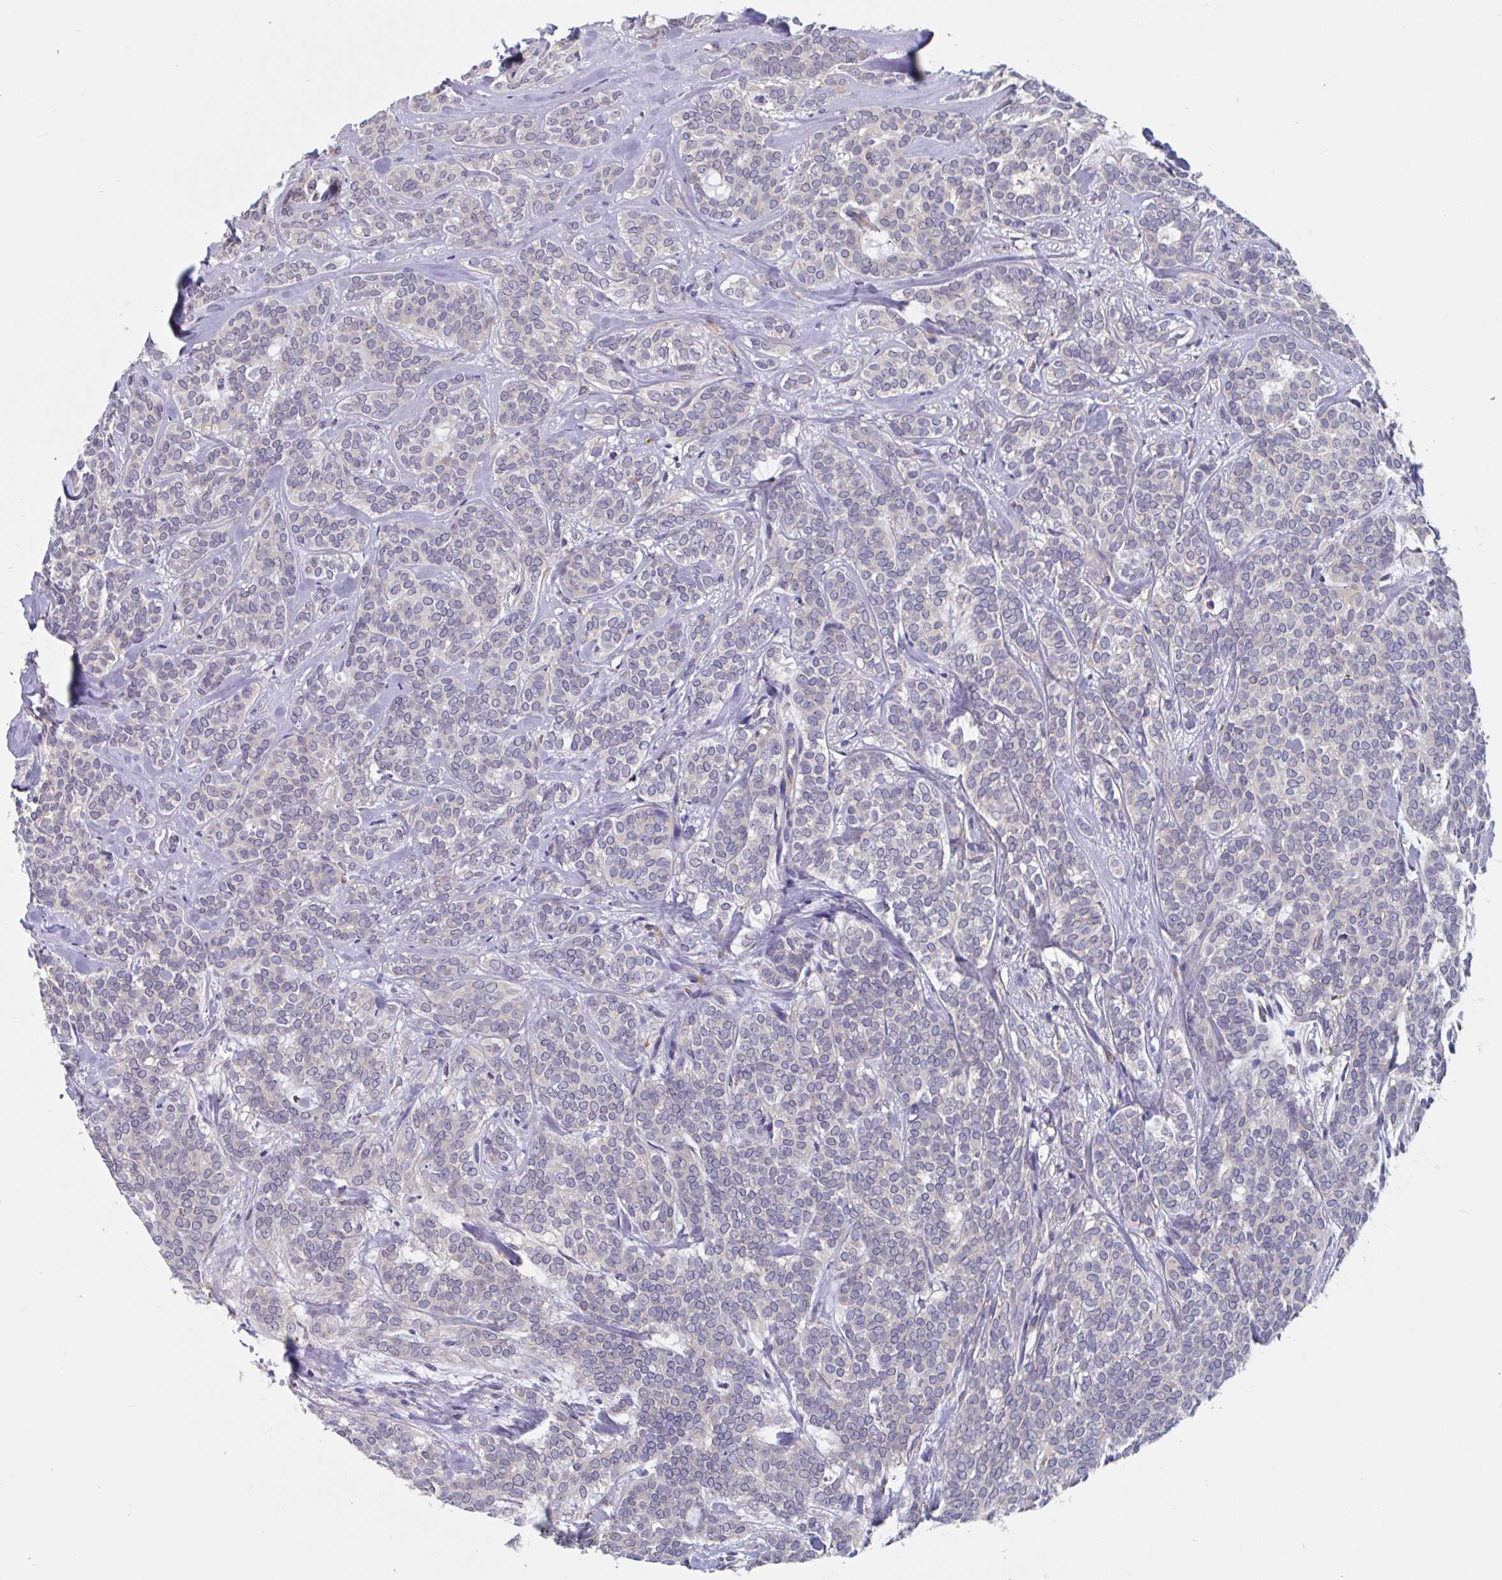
{"staining": {"intensity": "negative", "quantity": "none", "location": "none"}, "tissue": "head and neck cancer", "cell_type": "Tumor cells", "image_type": "cancer", "snomed": [{"axis": "morphology", "description": "Adenocarcinoma, NOS"}, {"axis": "topography", "description": "Head-Neck"}], "caption": "The photomicrograph reveals no significant positivity in tumor cells of head and neck cancer.", "gene": "SNX8", "patient": {"sex": "female", "age": 57}}